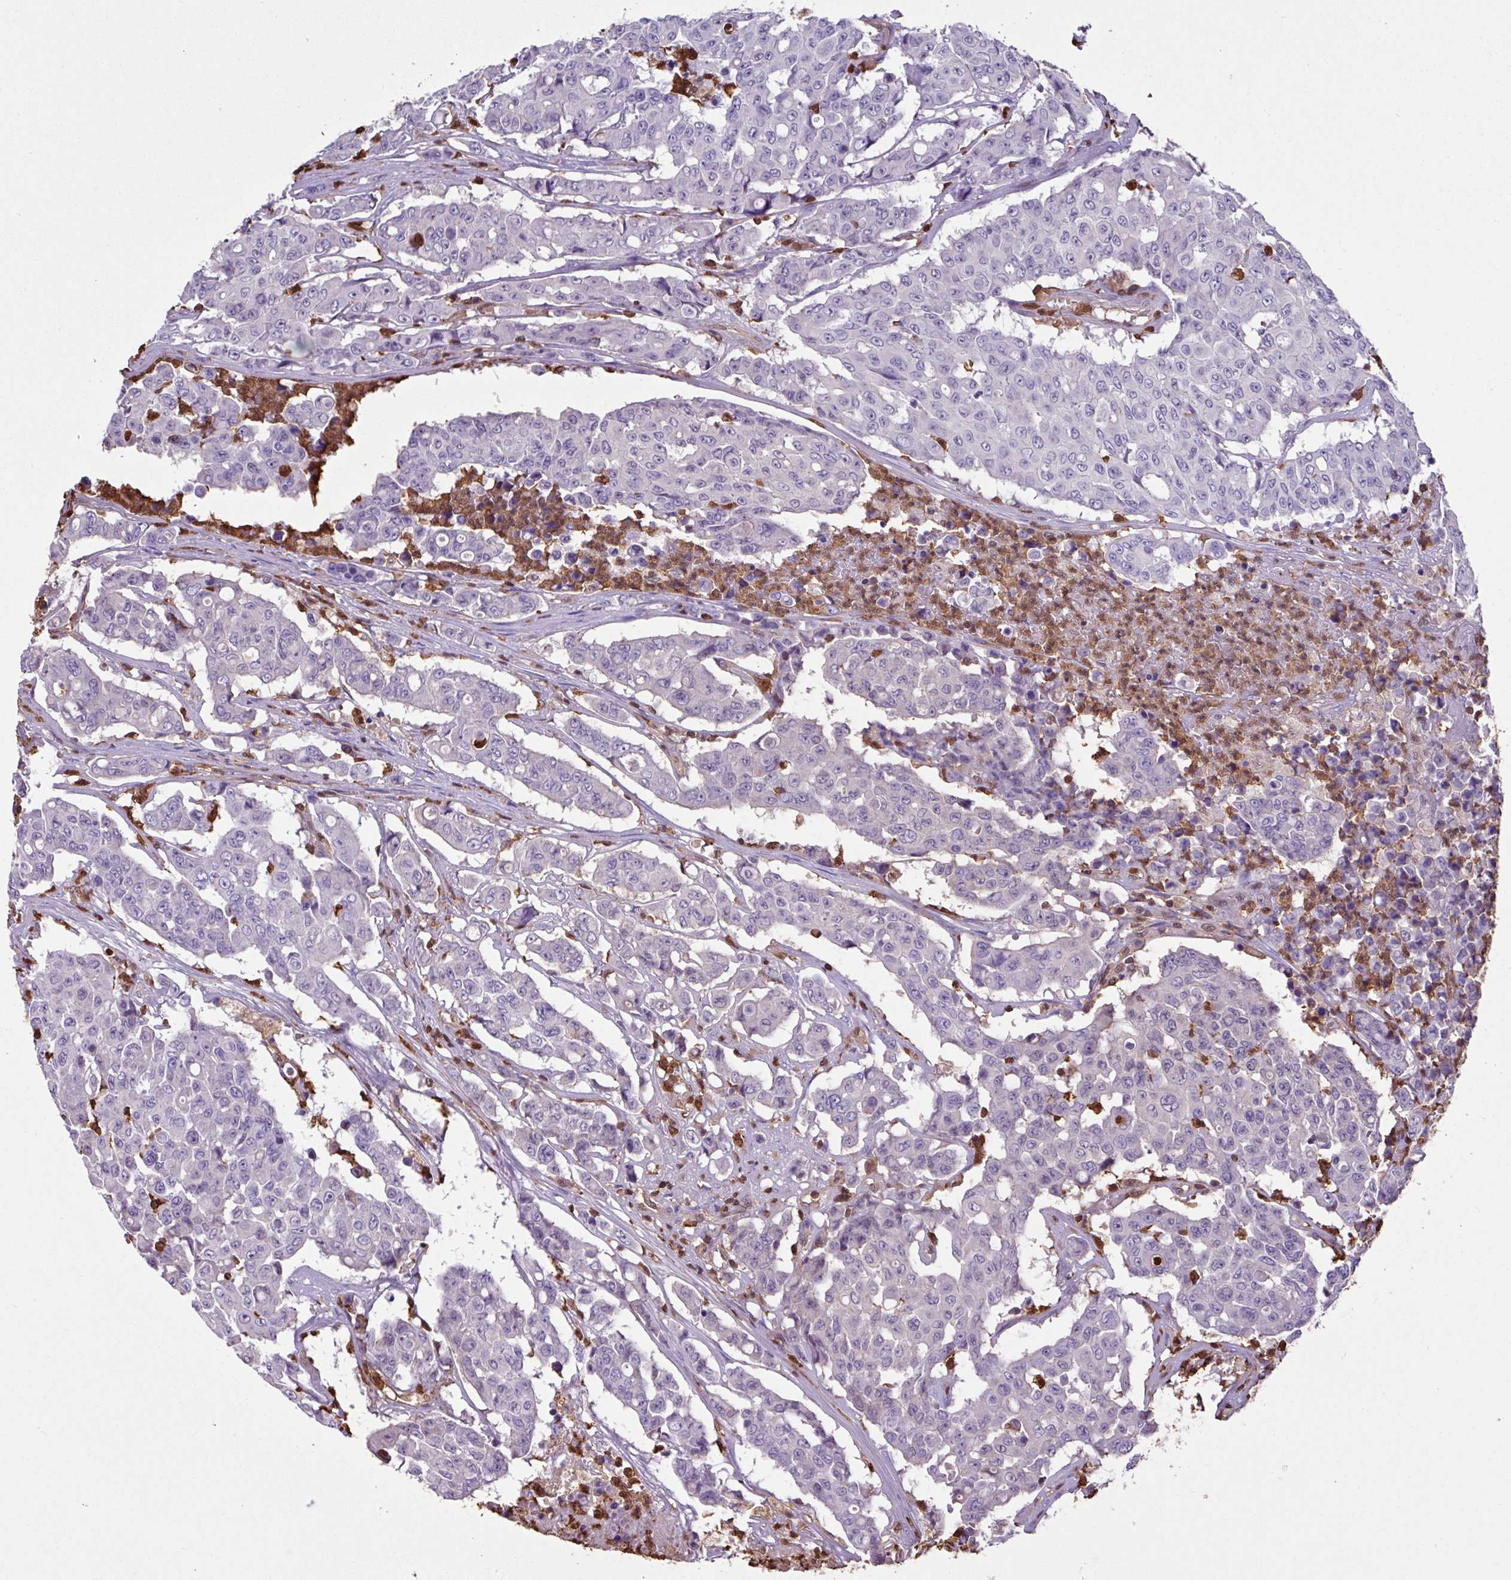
{"staining": {"intensity": "negative", "quantity": "none", "location": "none"}, "tissue": "colorectal cancer", "cell_type": "Tumor cells", "image_type": "cancer", "snomed": [{"axis": "morphology", "description": "Adenocarcinoma, NOS"}, {"axis": "topography", "description": "Colon"}], "caption": "Immunohistochemical staining of adenocarcinoma (colorectal) shows no significant staining in tumor cells.", "gene": "ARHGDIB", "patient": {"sex": "male", "age": 51}}